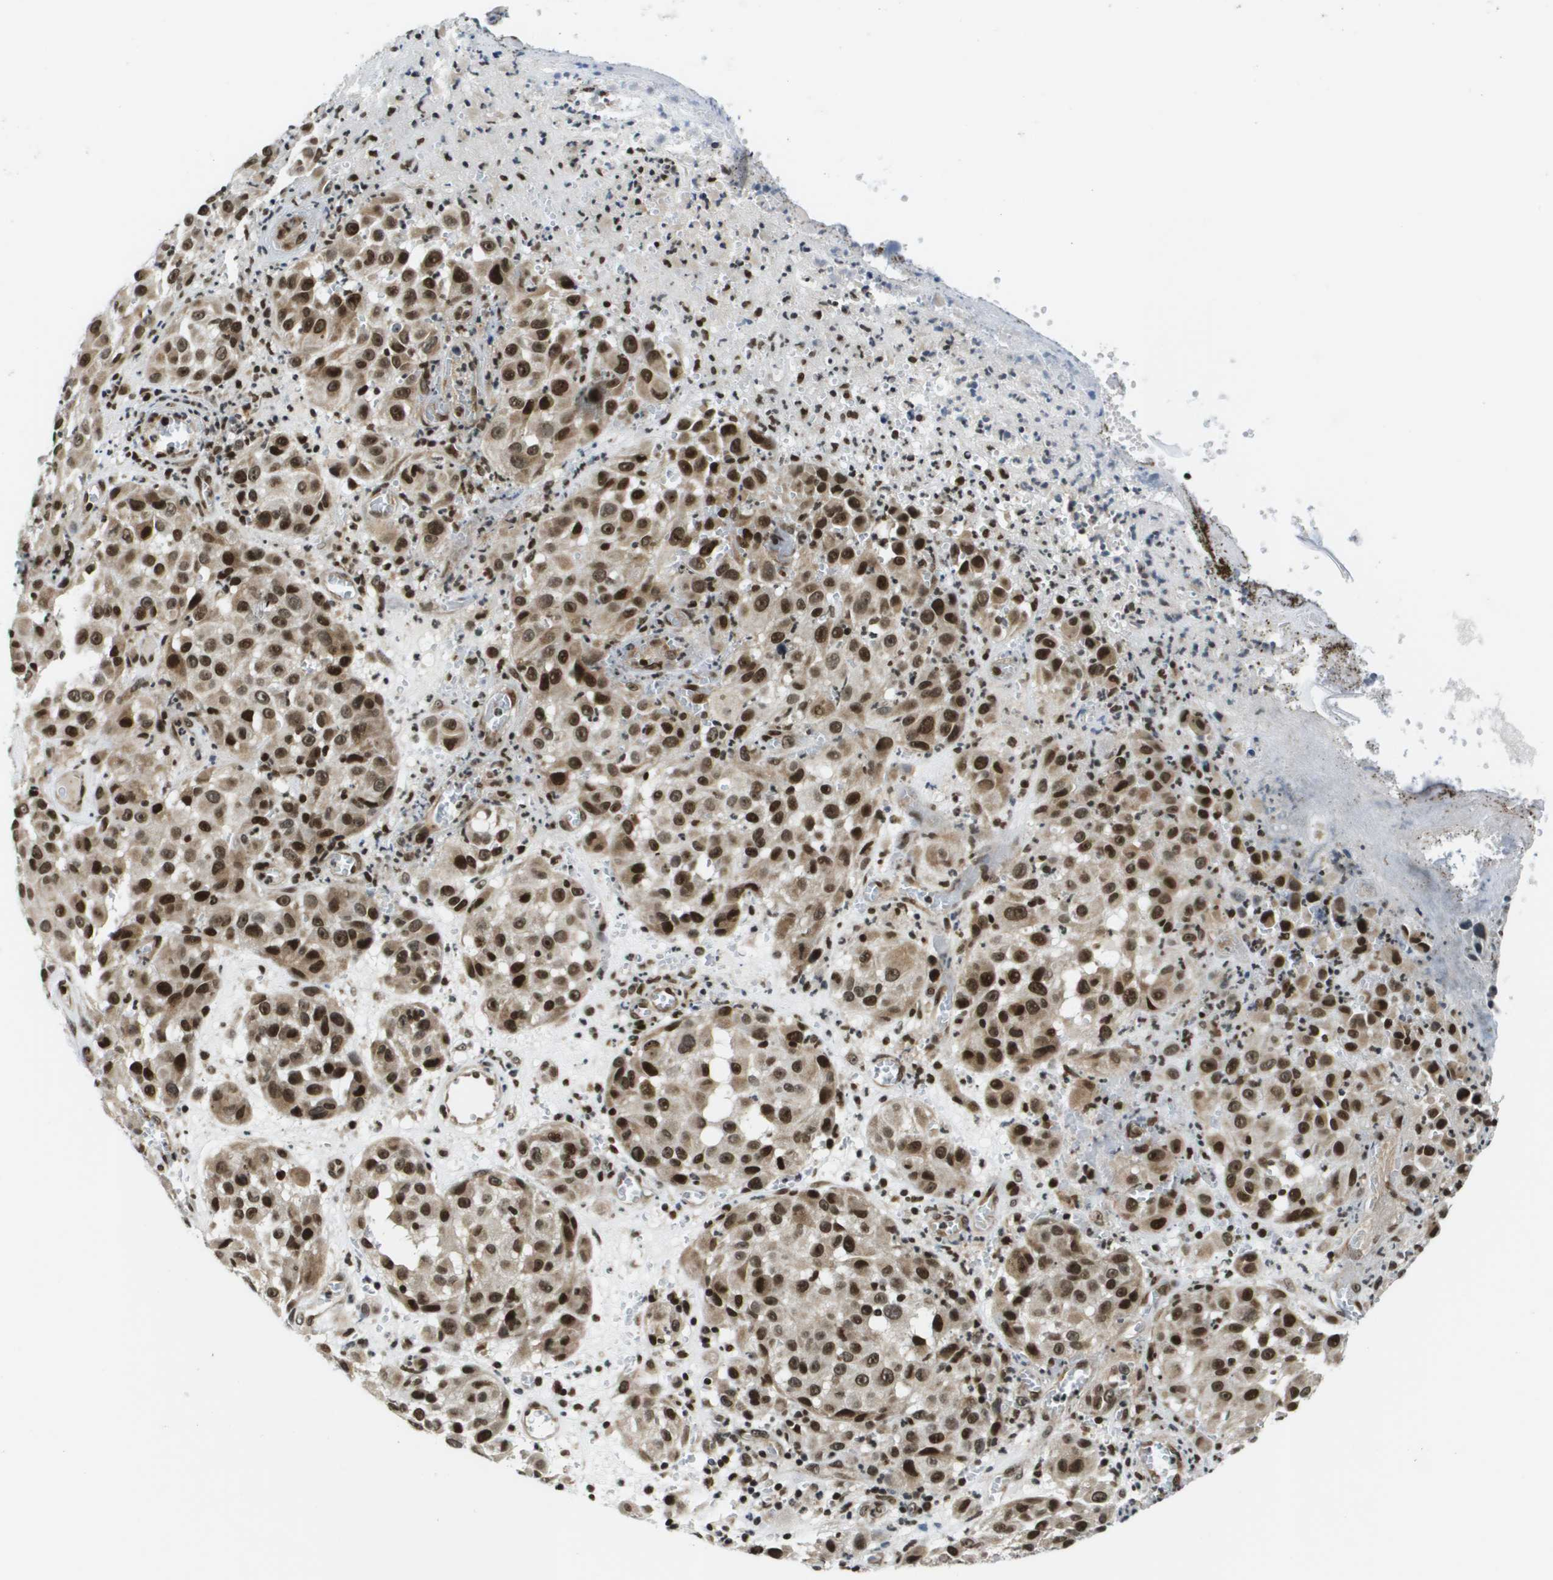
{"staining": {"intensity": "strong", "quantity": ">75%", "location": "nuclear"}, "tissue": "melanoma", "cell_type": "Tumor cells", "image_type": "cancer", "snomed": [{"axis": "morphology", "description": "Malignant melanoma, NOS"}, {"axis": "topography", "description": "Skin"}], "caption": "Immunohistochemical staining of human melanoma exhibits strong nuclear protein positivity in about >75% of tumor cells. The staining was performed using DAB, with brown indicating positive protein expression. Nuclei are stained blue with hematoxylin.", "gene": "RECQL4", "patient": {"sex": "female", "age": 21}}